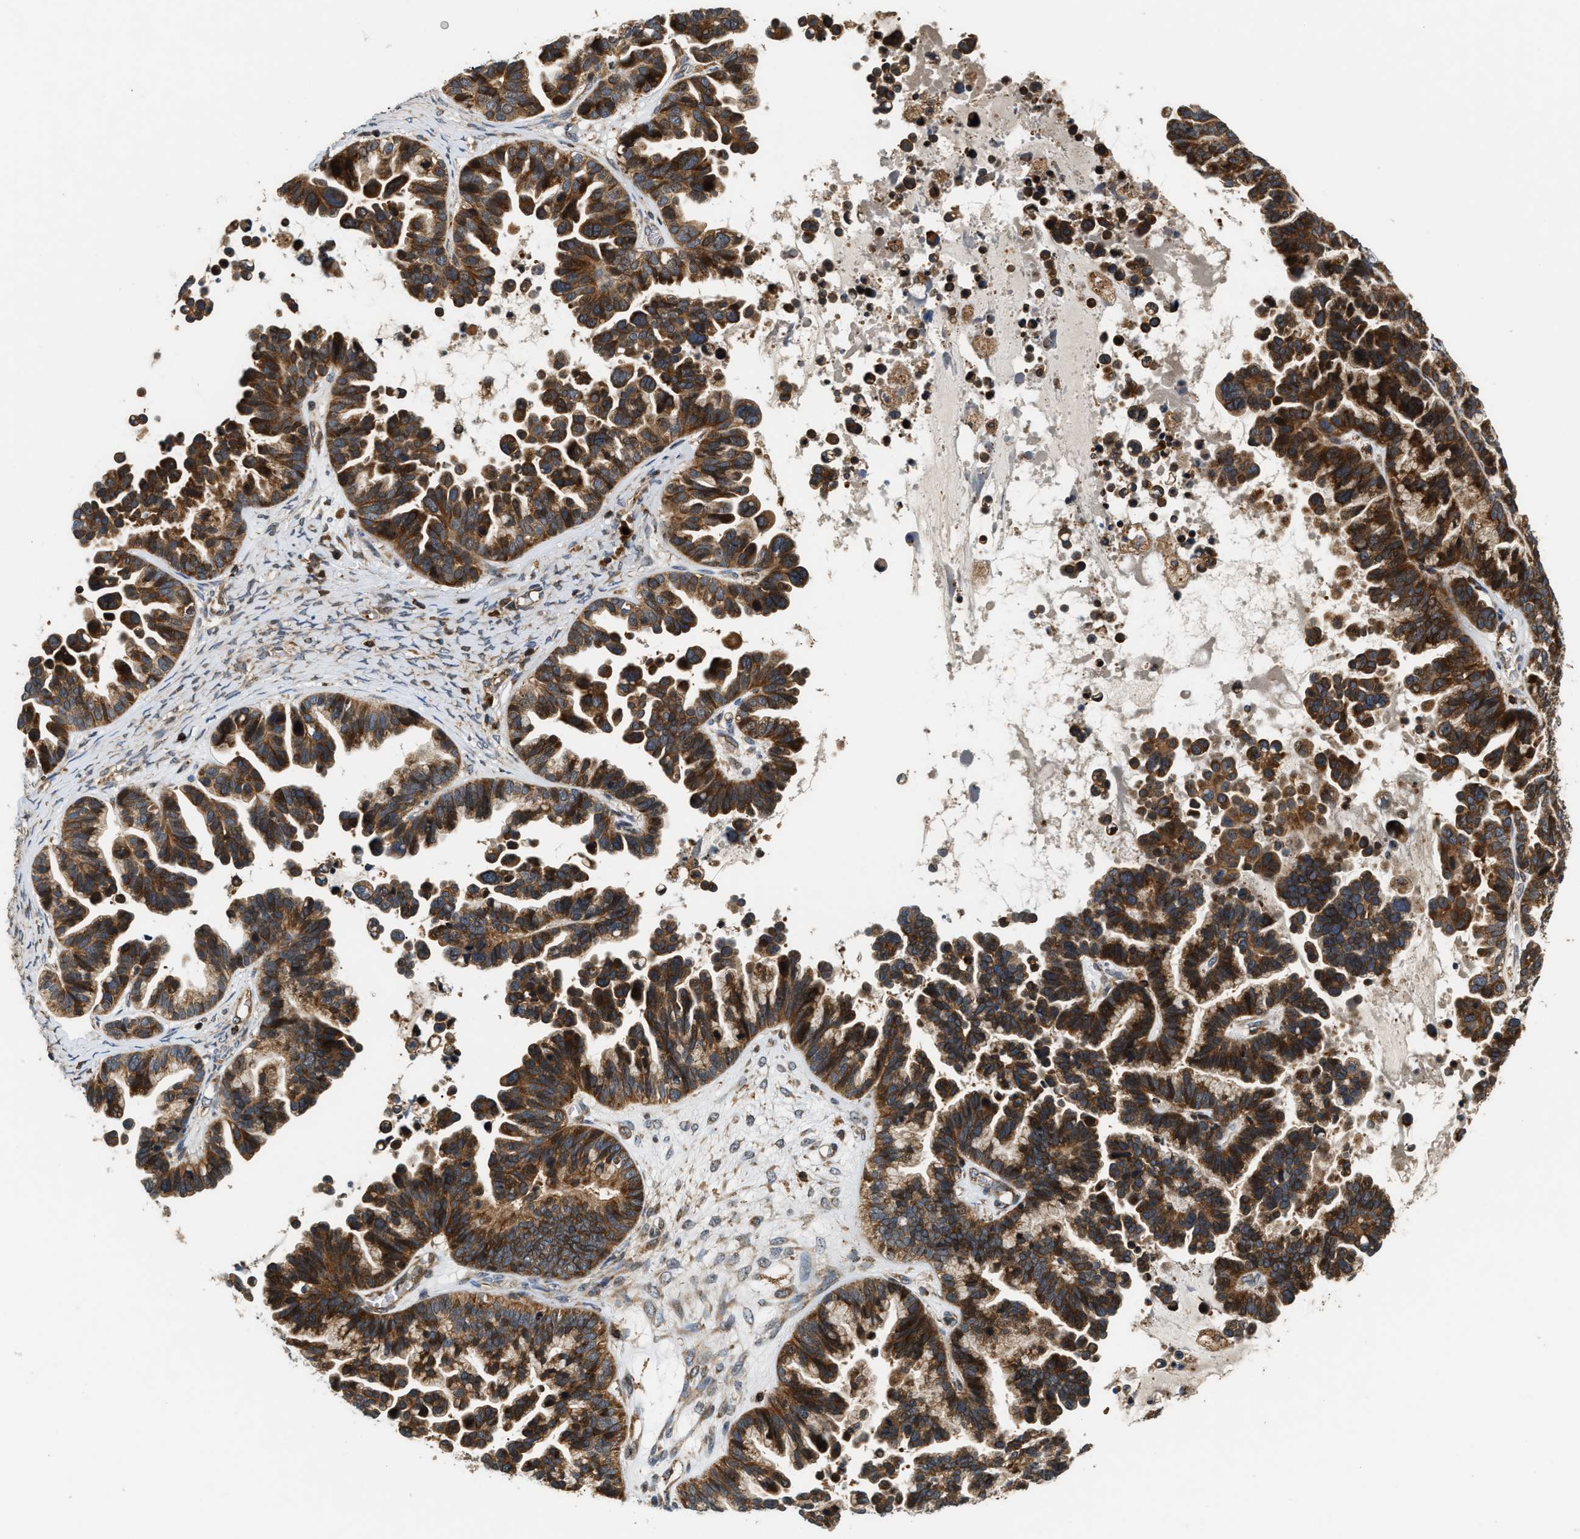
{"staining": {"intensity": "moderate", "quantity": ">75%", "location": "cytoplasmic/membranous"}, "tissue": "ovarian cancer", "cell_type": "Tumor cells", "image_type": "cancer", "snomed": [{"axis": "morphology", "description": "Cystadenocarcinoma, serous, NOS"}, {"axis": "topography", "description": "Ovary"}], "caption": "Protein expression analysis of ovarian serous cystadenocarcinoma displays moderate cytoplasmic/membranous staining in approximately >75% of tumor cells. (DAB IHC, brown staining for protein, blue staining for nuclei).", "gene": "SNX5", "patient": {"sex": "female", "age": 56}}